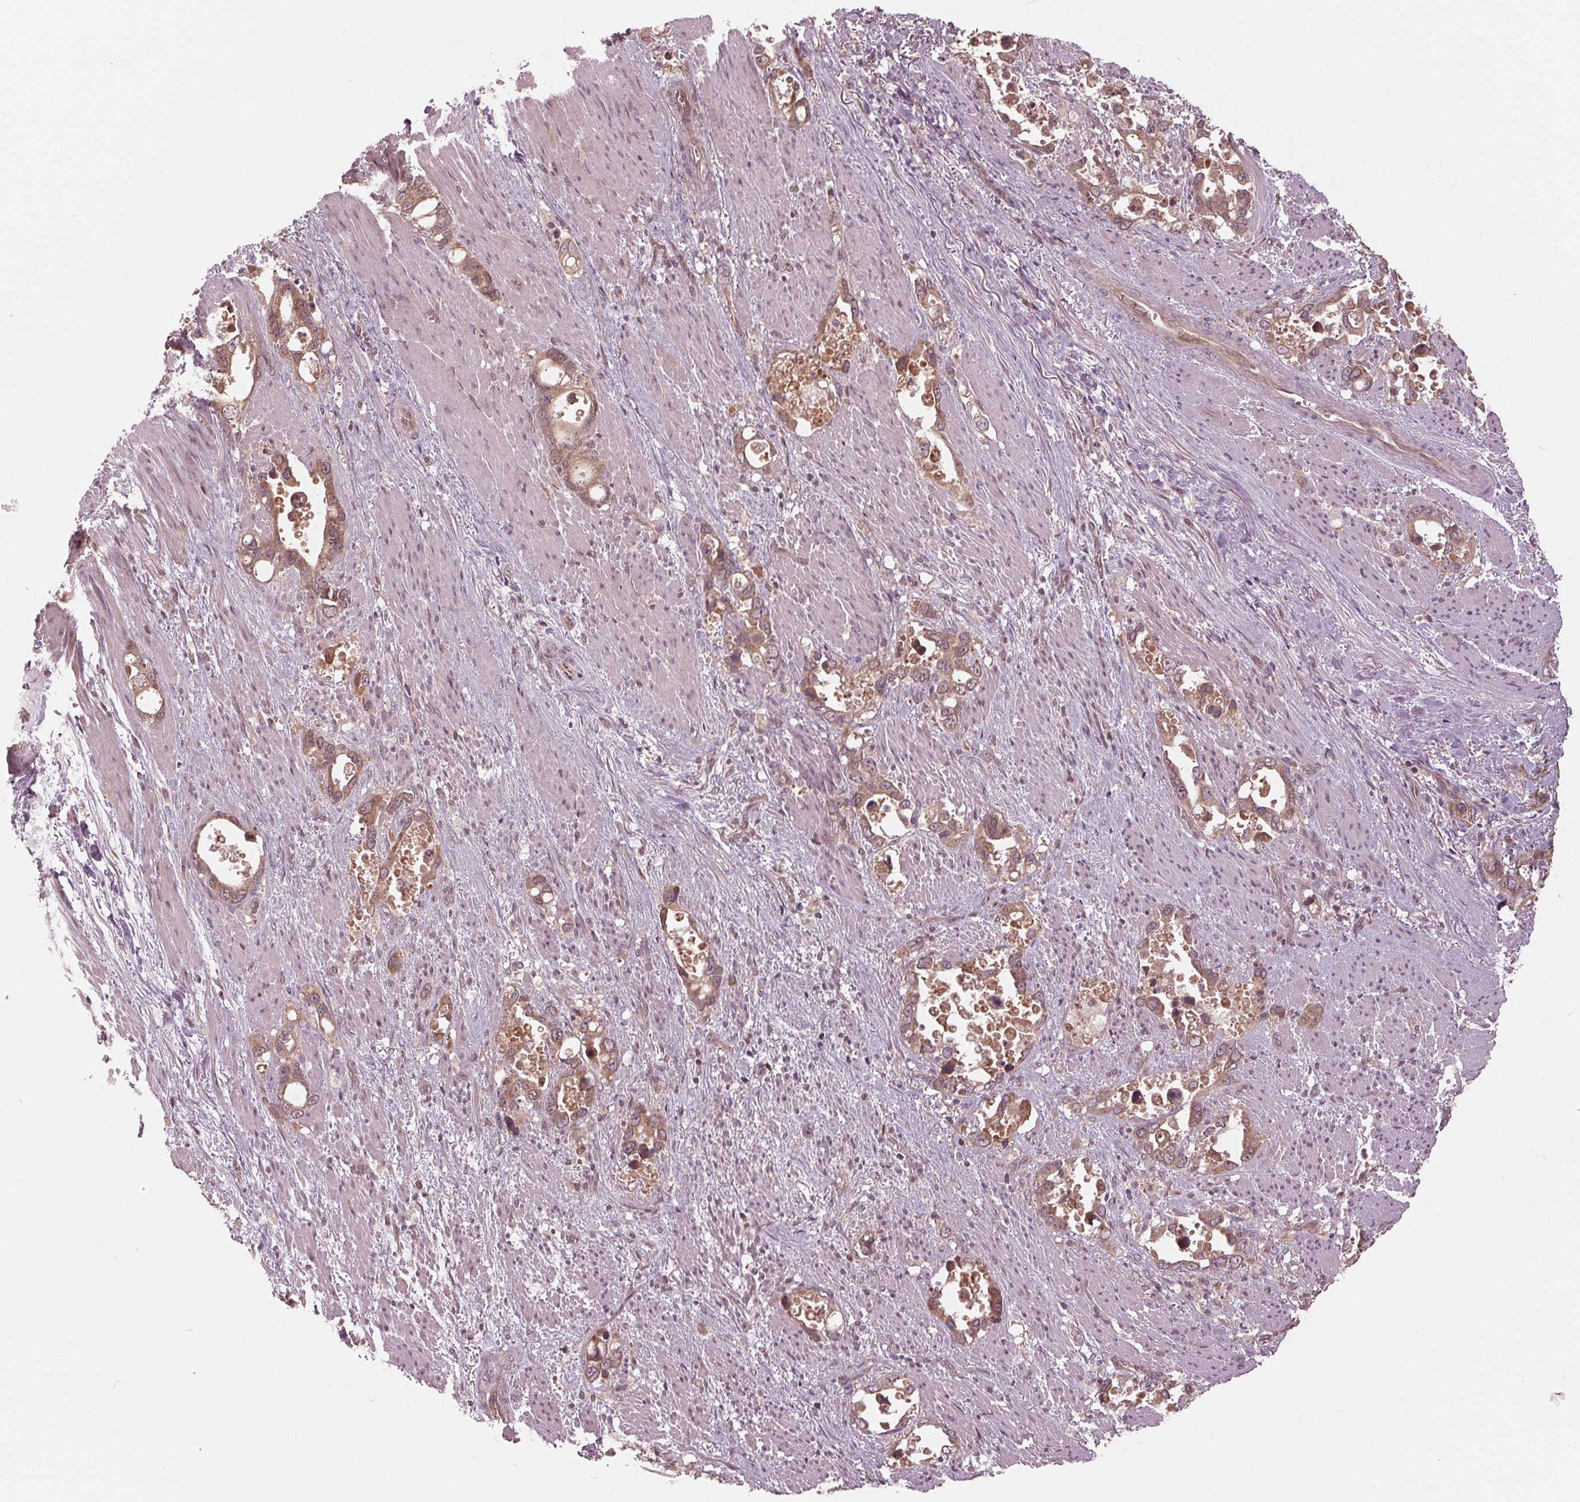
{"staining": {"intensity": "weak", "quantity": ">75%", "location": "cytoplasmic/membranous,nuclear"}, "tissue": "stomach cancer", "cell_type": "Tumor cells", "image_type": "cancer", "snomed": [{"axis": "morphology", "description": "Normal tissue, NOS"}, {"axis": "morphology", "description": "Adenocarcinoma, NOS"}, {"axis": "topography", "description": "Esophagus"}, {"axis": "topography", "description": "Stomach, upper"}], "caption": "Protein staining of stomach adenocarcinoma tissue reveals weak cytoplasmic/membranous and nuclear staining in about >75% of tumor cells.", "gene": "ZNF471", "patient": {"sex": "male", "age": 74}}